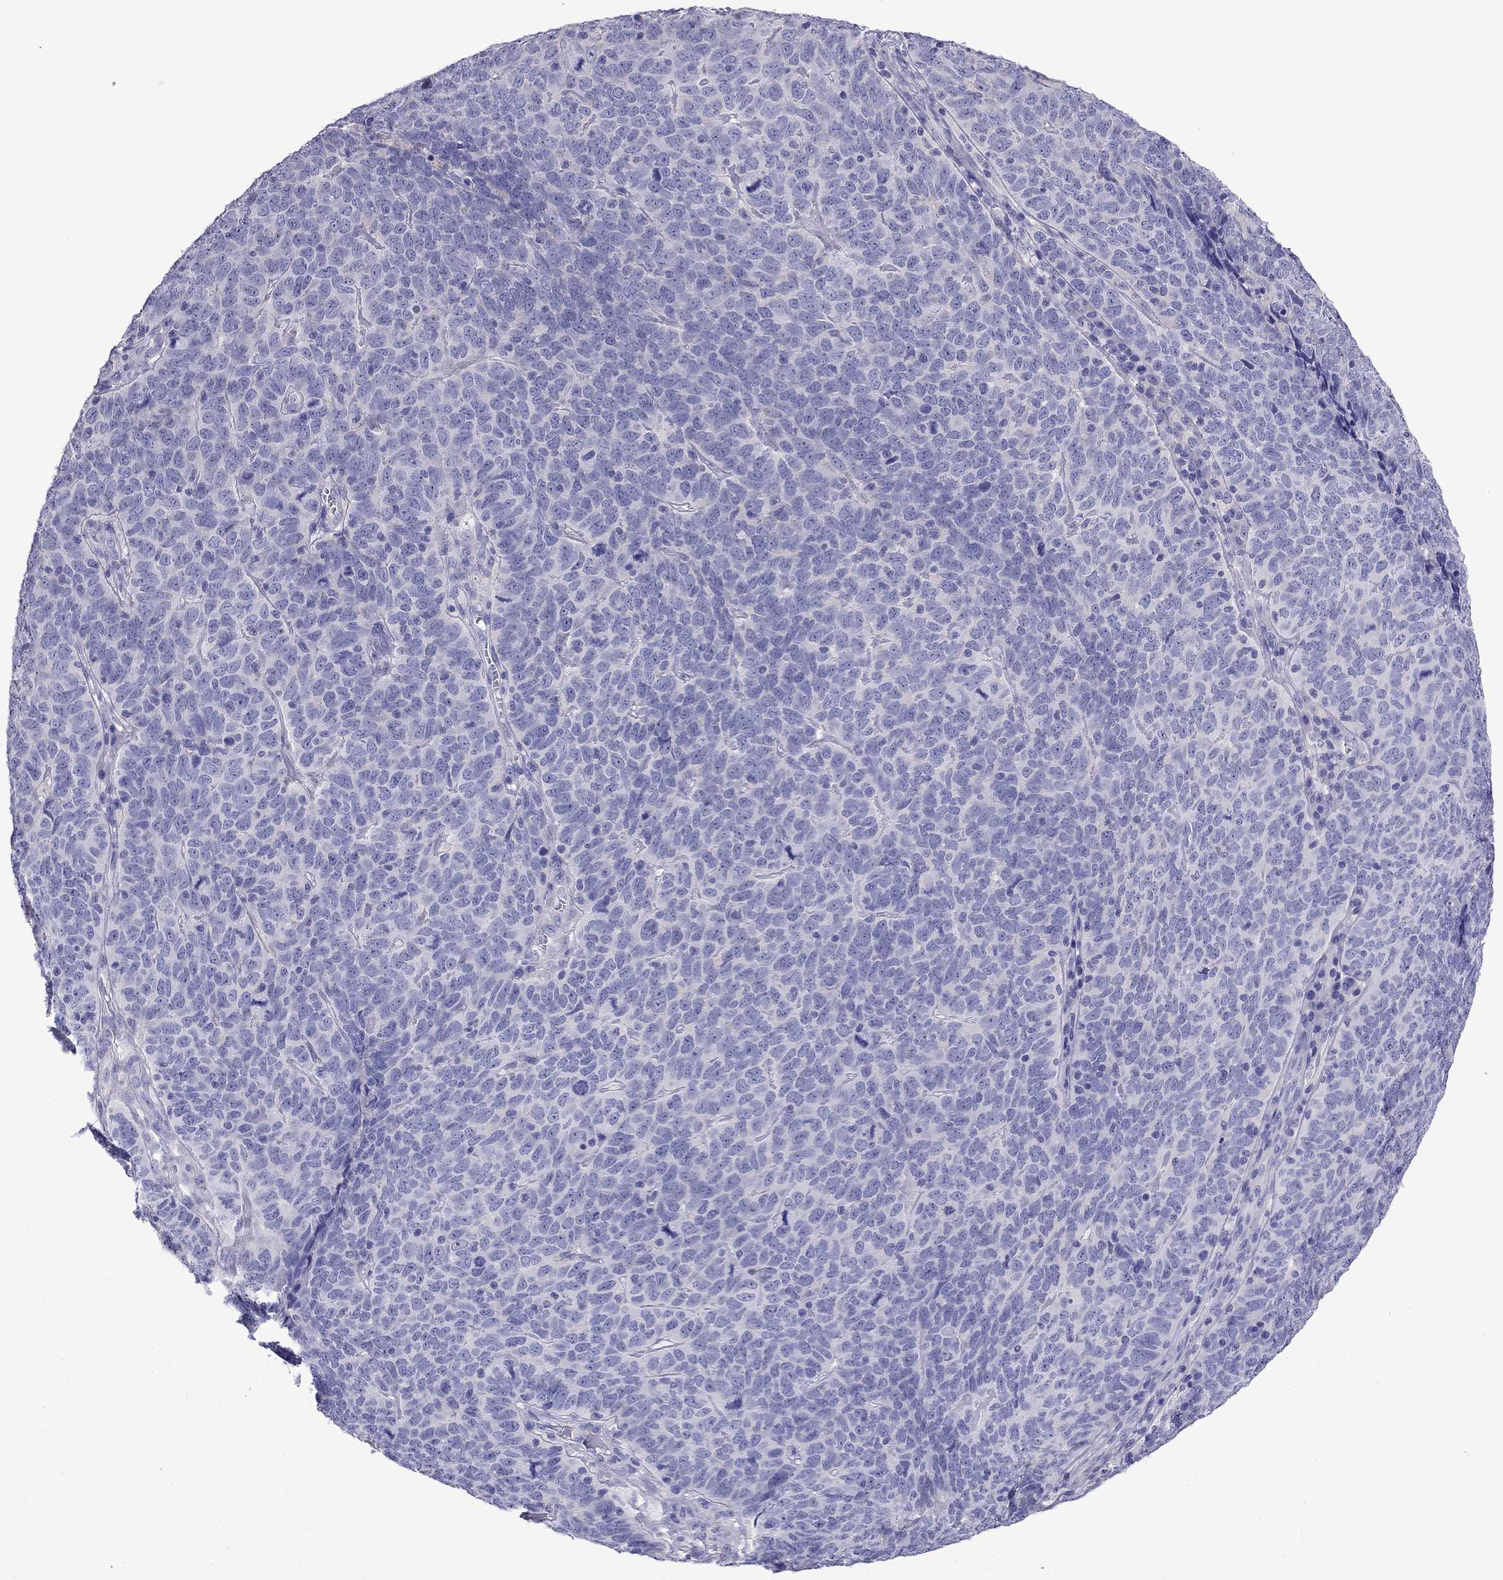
{"staining": {"intensity": "negative", "quantity": "none", "location": "none"}, "tissue": "skin cancer", "cell_type": "Tumor cells", "image_type": "cancer", "snomed": [{"axis": "morphology", "description": "Squamous cell carcinoma, NOS"}, {"axis": "topography", "description": "Skin"}, {"axis": "topography", "description": "Anal"}], "caption": "Human skin squamous cell carcinoma stained for a protein using immunohistochemistry (IHC) displays no positivity in tumor cells.", "gene": "SCG2", "patient": {"sex": "female", "age": 51}}